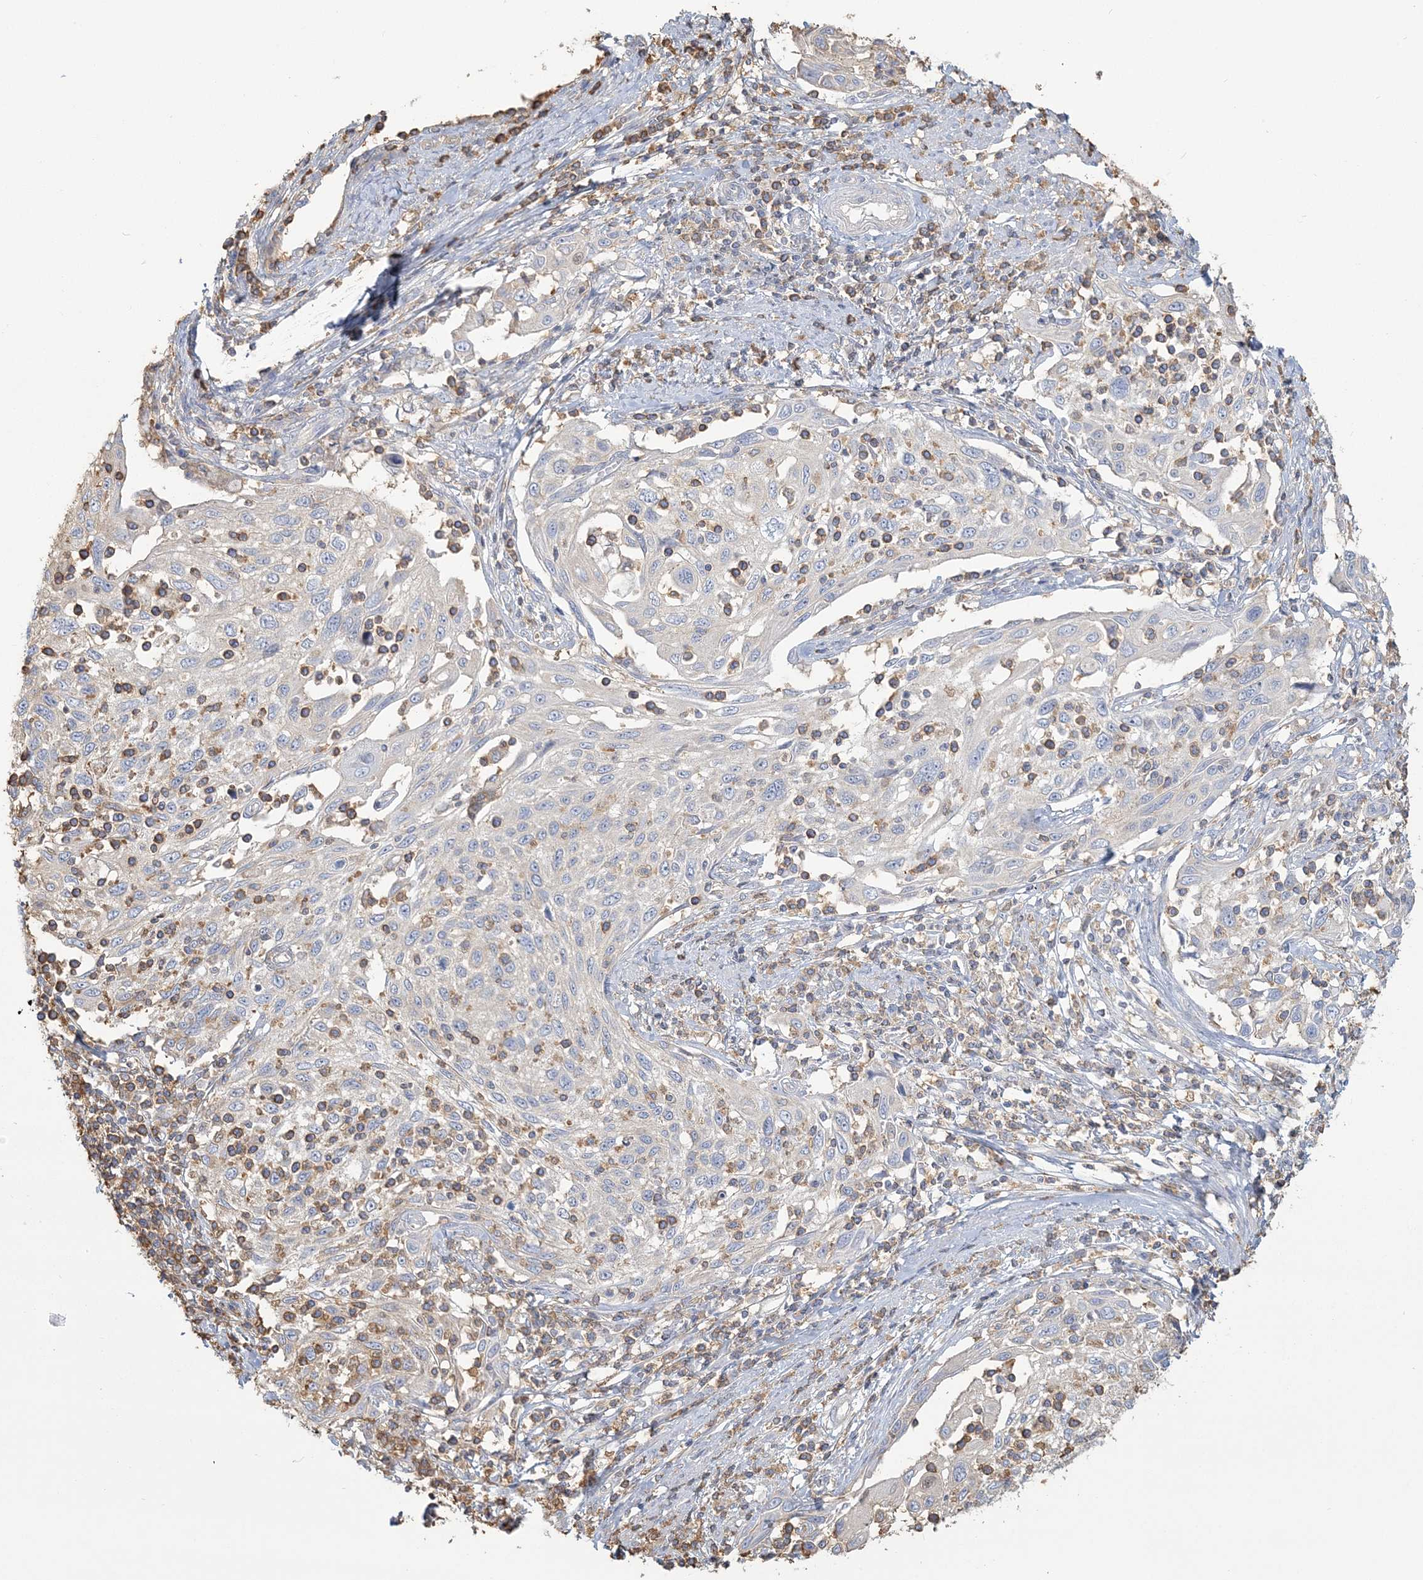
{"staining": {"intensity": "negative", "quantity": "none", "location": "none"}, "tissue": "cervical cancer", "cell_type": "Tumor cells", "image_type": "cancer", "snomed": [{"axis": "morphology", "description": "Squamous cell carcinoma, NOS"}, {"axis": "topography", "description": "Cervix"}], "caption": "IHC histopathology image of neoplastic tissue: cervical squamous cell carcinoma stained with DAB exhibits no significant protein expression in tumor cells.", "gene": "ANKS1A", "patient": {"sex": "female", "age": 70}}